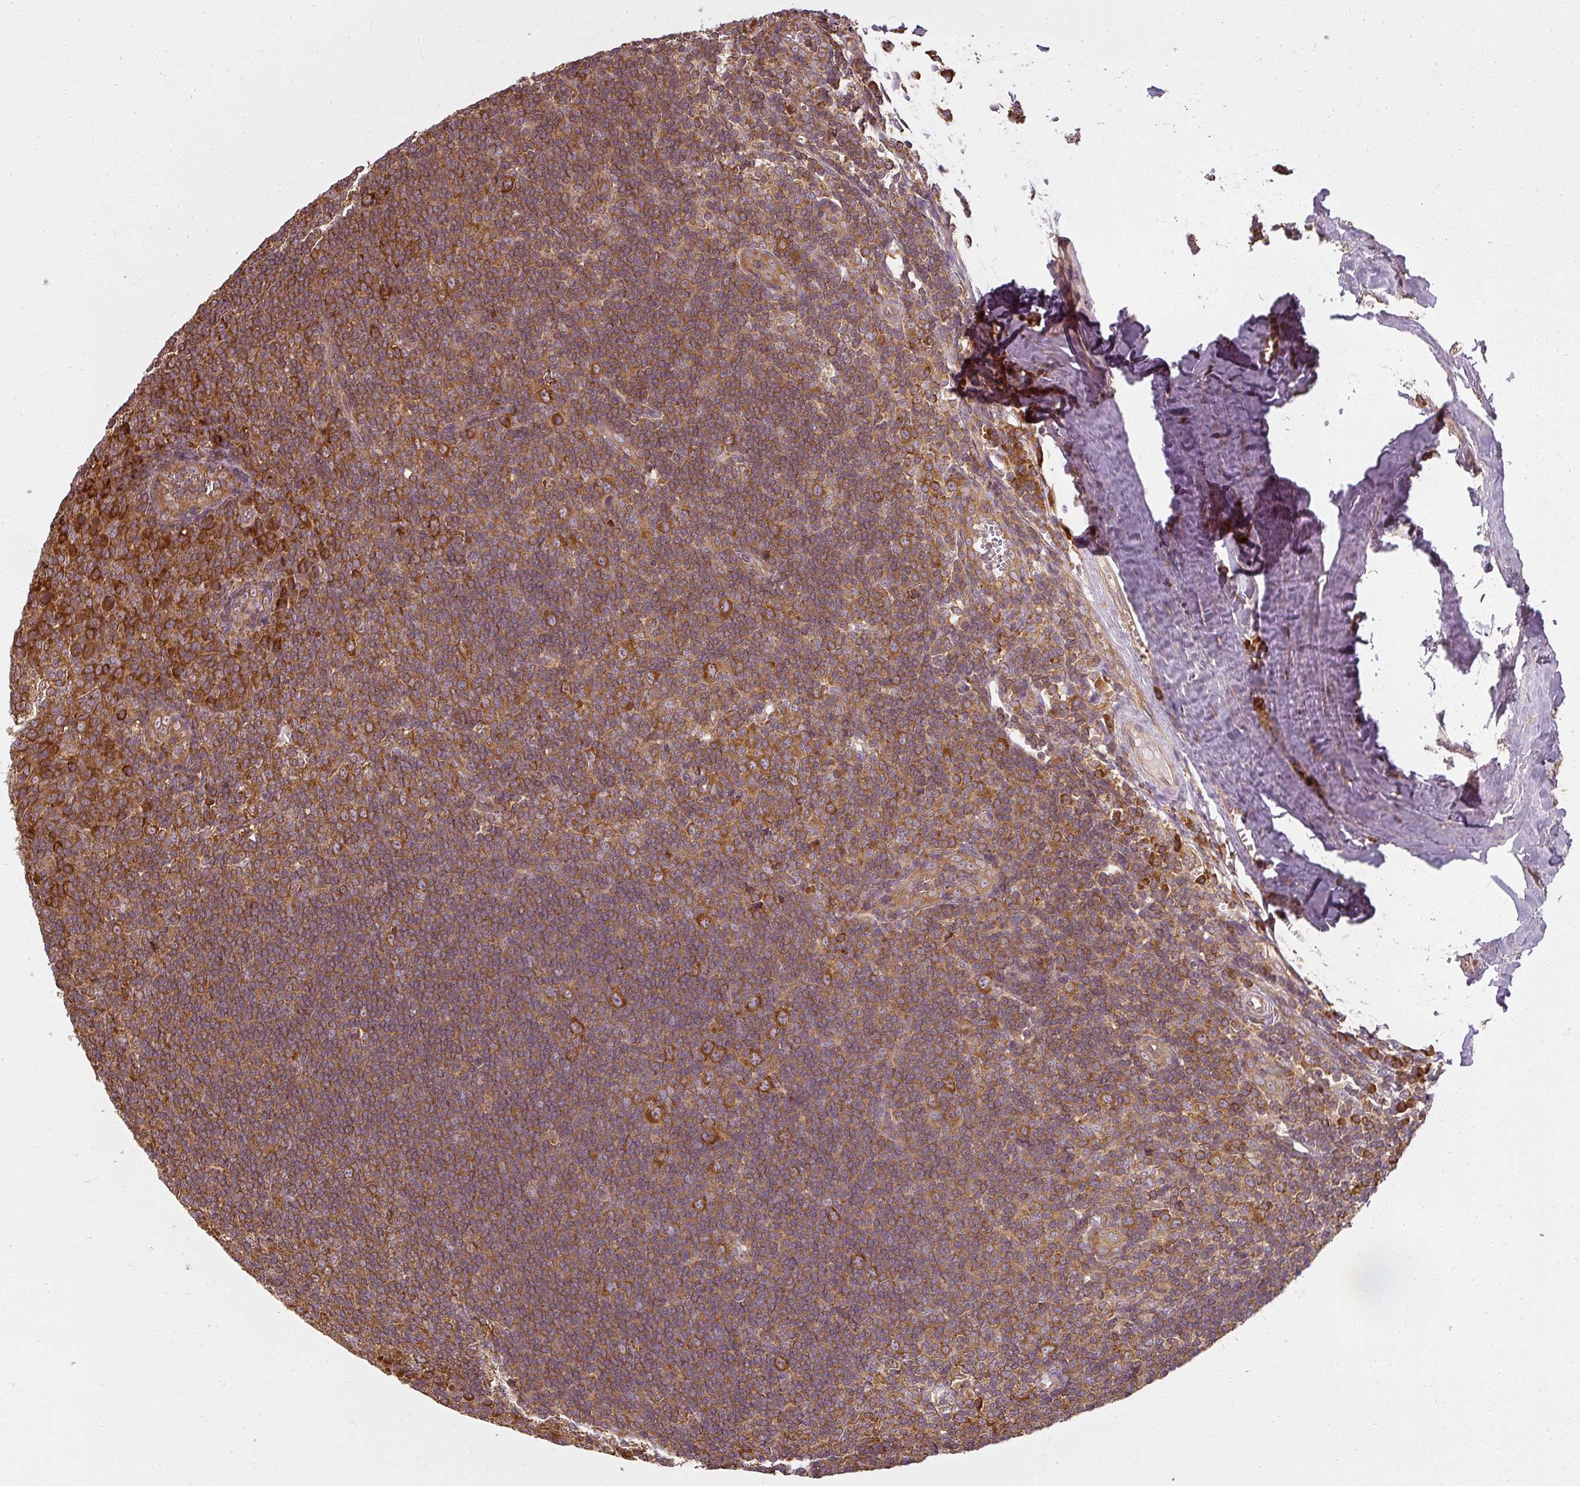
{"staining": {"intensity": "strong", "quantity": ">75%", "location": "cytoplasmic/membranous"}, "tissue": "tonsil", "cell_type": "Germinal center cells", "image_type": "normal", "snomed": [{"axis": "morphology", "description": "Normal tissue, NOS"}, {"axis": "topography", "description": "Tonsil"}], "caption": "The immunohistochemical stain labels strong cytoplasmic/membranous expression in germinal center cells of normal tonsil.", "gene": "RPL24", "patient": {"sex": "male", "age": 27}}